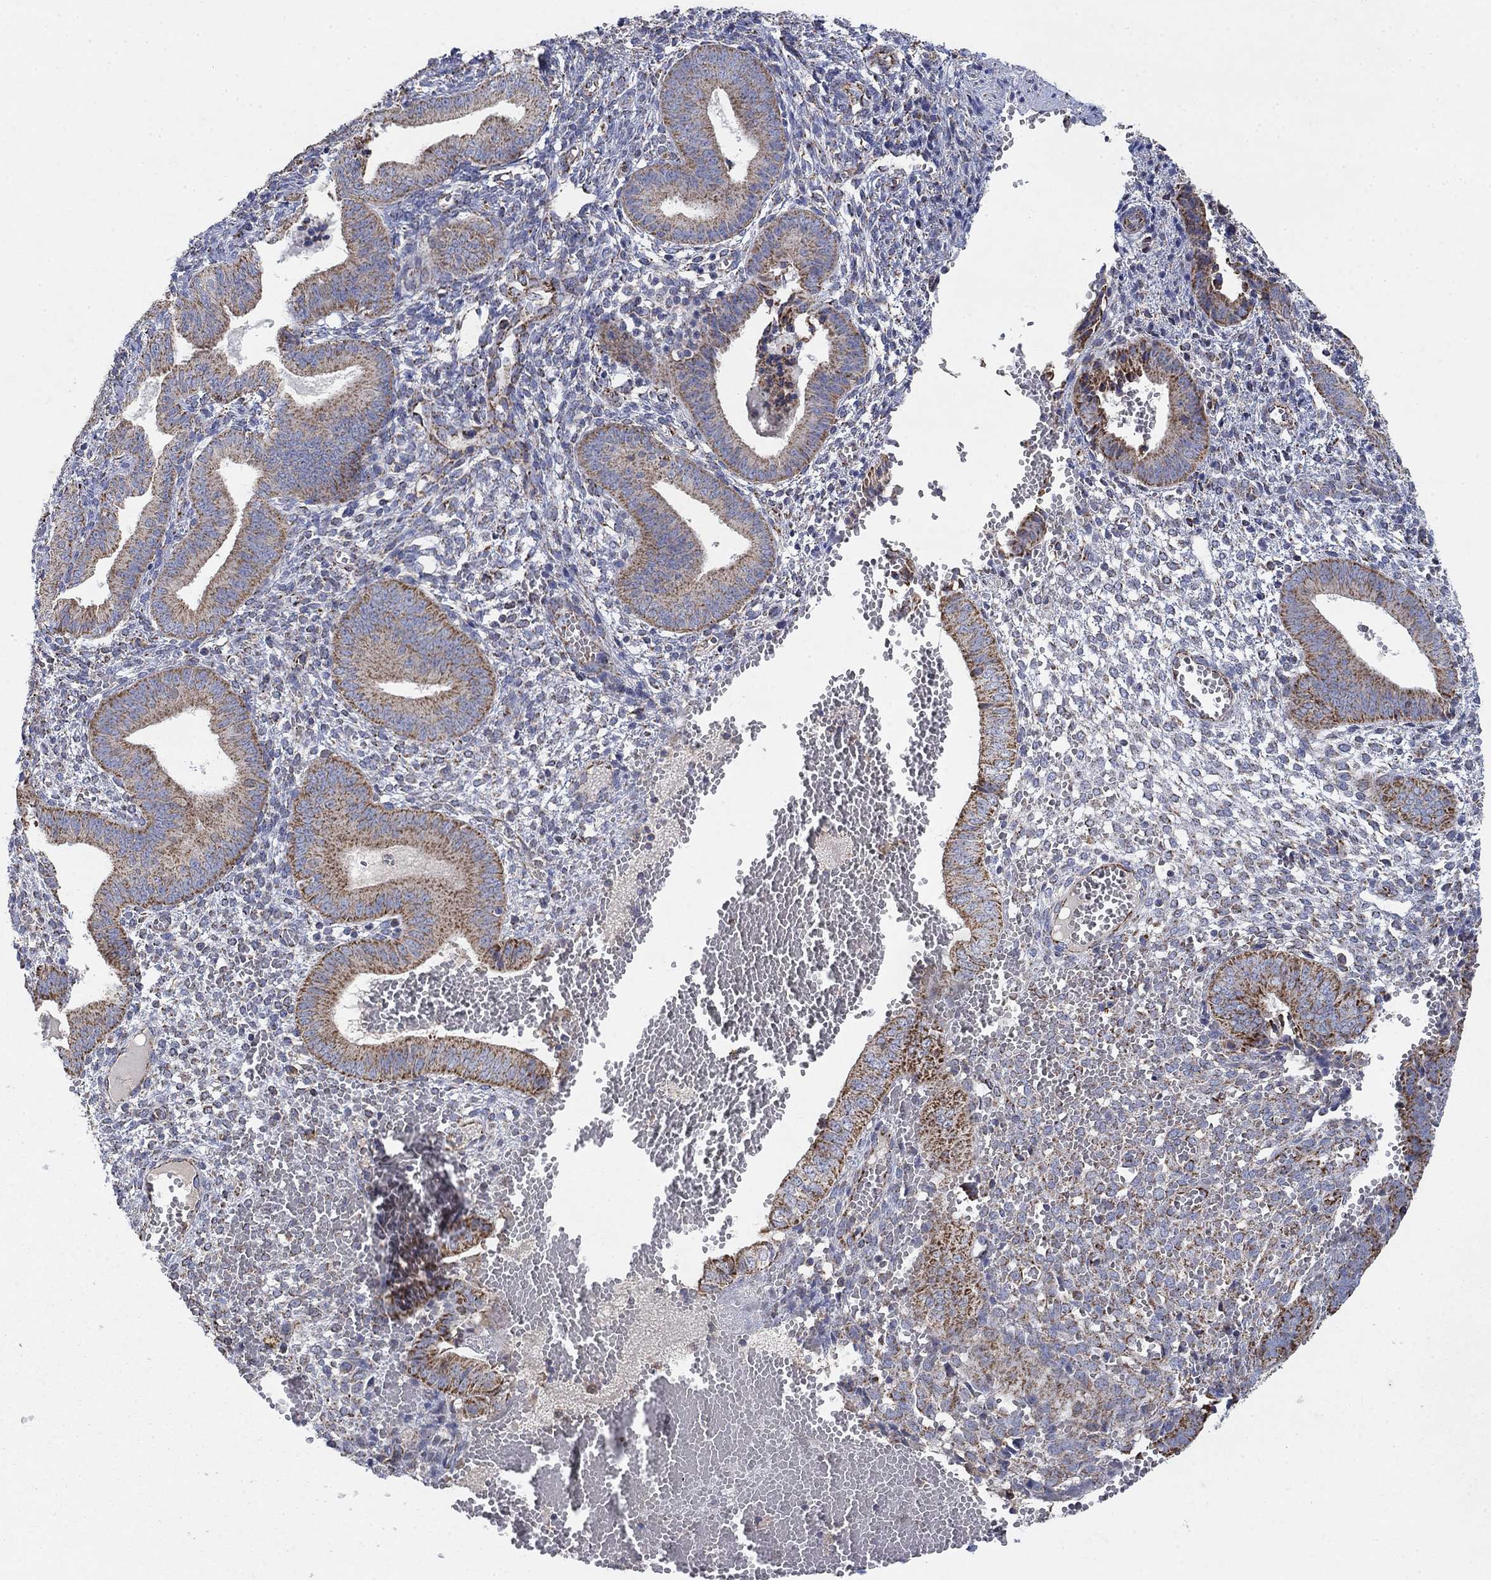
{"staining": {"intensity": "negative", "quantity": "none", "location": "none"}, "tissue": "endometrium", "cell_type": "Cells in endometrial stroma", "image_type": "normal", "snomed": [{"axis": "morphology", "description": "Normal tissue, NOS"}, {"axis": "topography", "description": "Endometrium"}], "caption": "Immunohistochemical staining of unremarkable endometrium displays no significant positivity in cells in endometrial stroma.", "gene": "PNPLA2", "patient": {"sex": "female", "age": 42}}